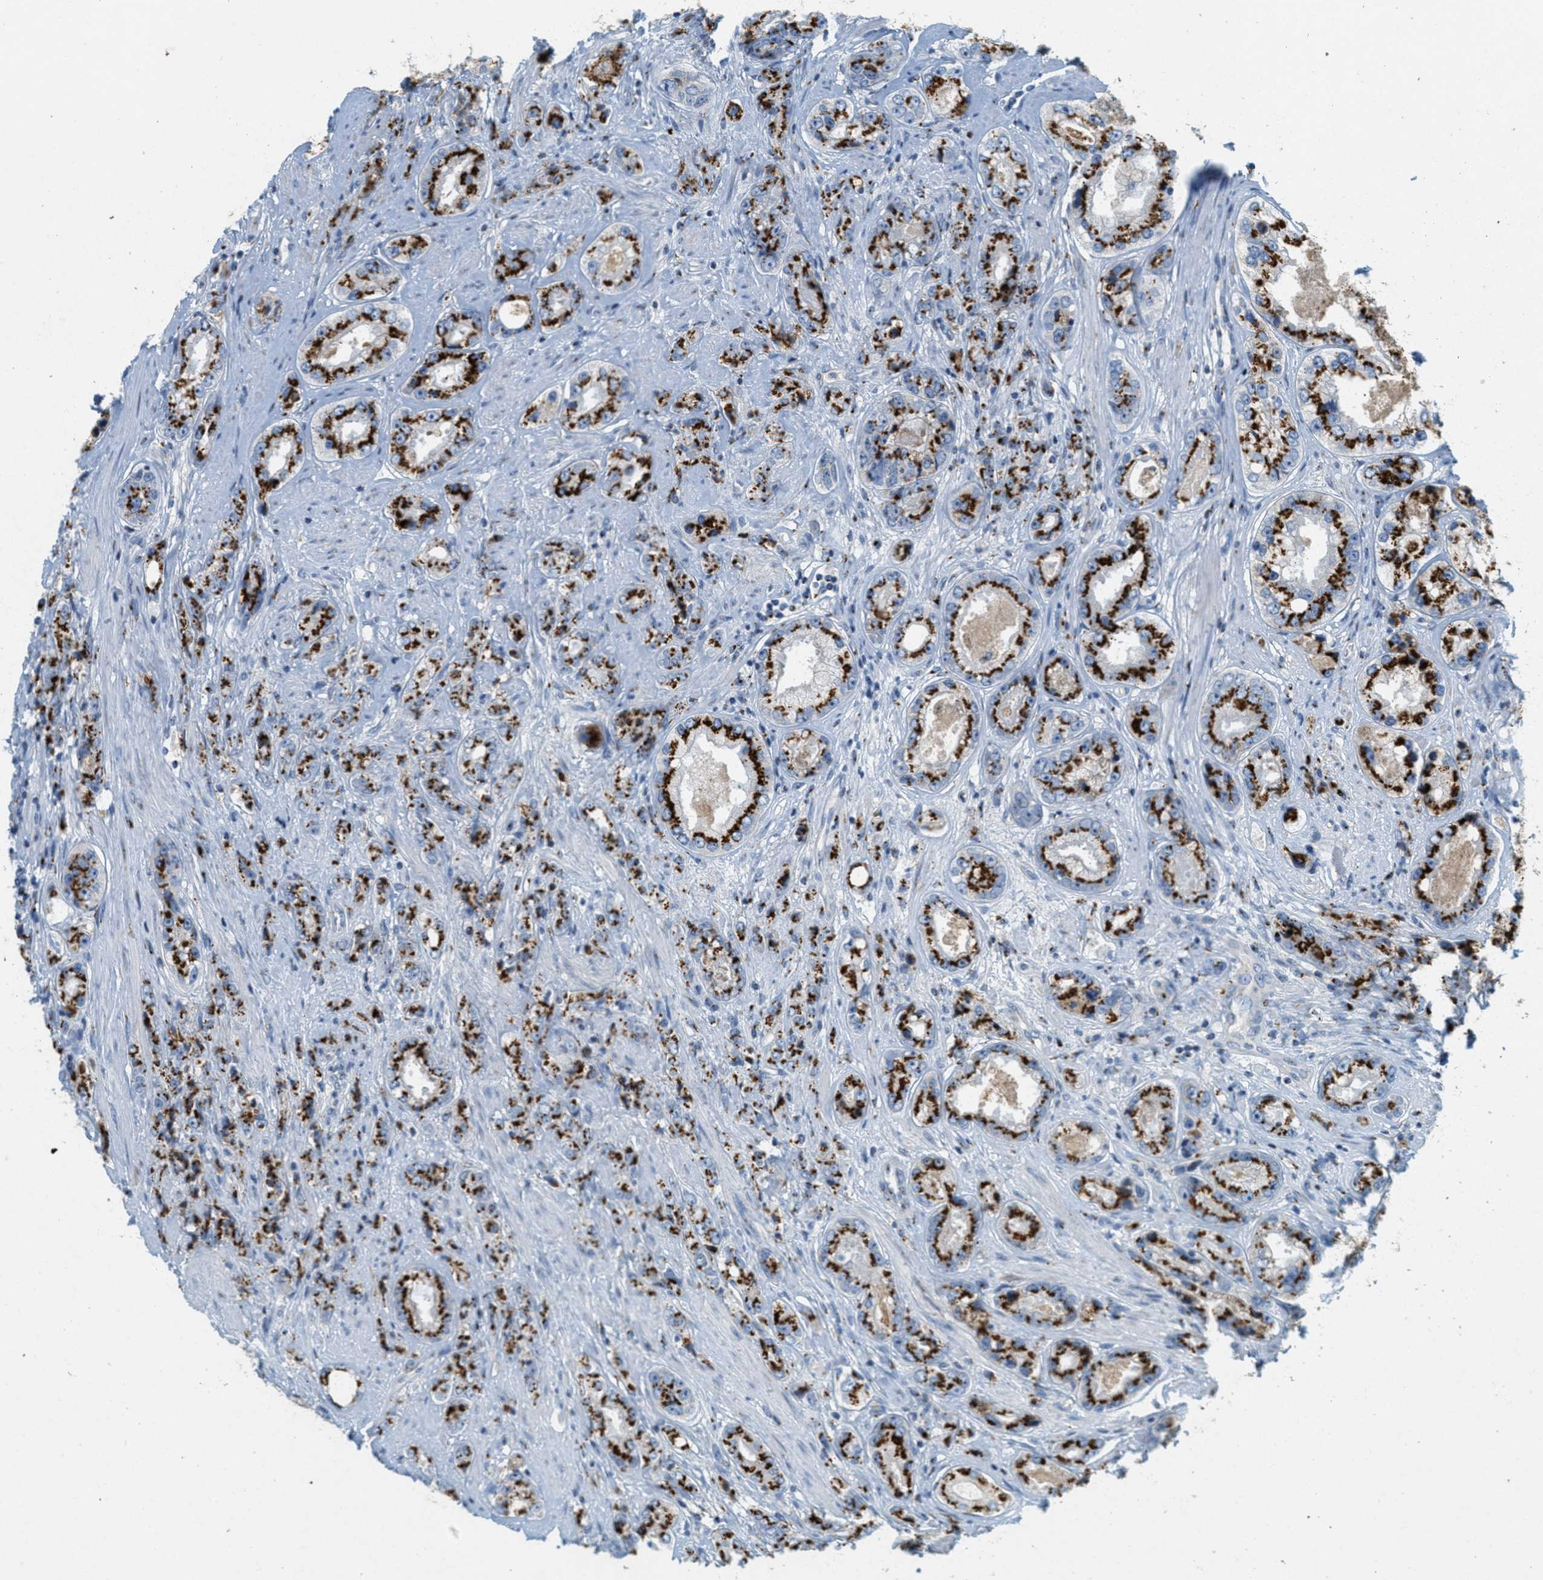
{"staining": {"intensity": "strong", "quantity": ">75%", "location": "cytoplasmic/membranous"}, "tissue": "prostate cancer", "cell_type": "Tumor cells", "image_type": "cancer", "snomed": [{"axis": "morphology", "description": "Adenocarcinoma, High grade"}, {"axis": "topography", "description": "Prostate"}], "caption": "Immunohistochemistry (IHC) image of neoplastic tissue: prostate cancer (adenocarcinoma (high-grade)) stained using IHC exhibits high levels of strong protein expression localized specifically in the cytoplasmic/membranous of tumor cells, appearing as a cytoplasmic/membranous brown color.", "gene": "ENTPD4", "patient": {"sex": "male", "age": 61}}